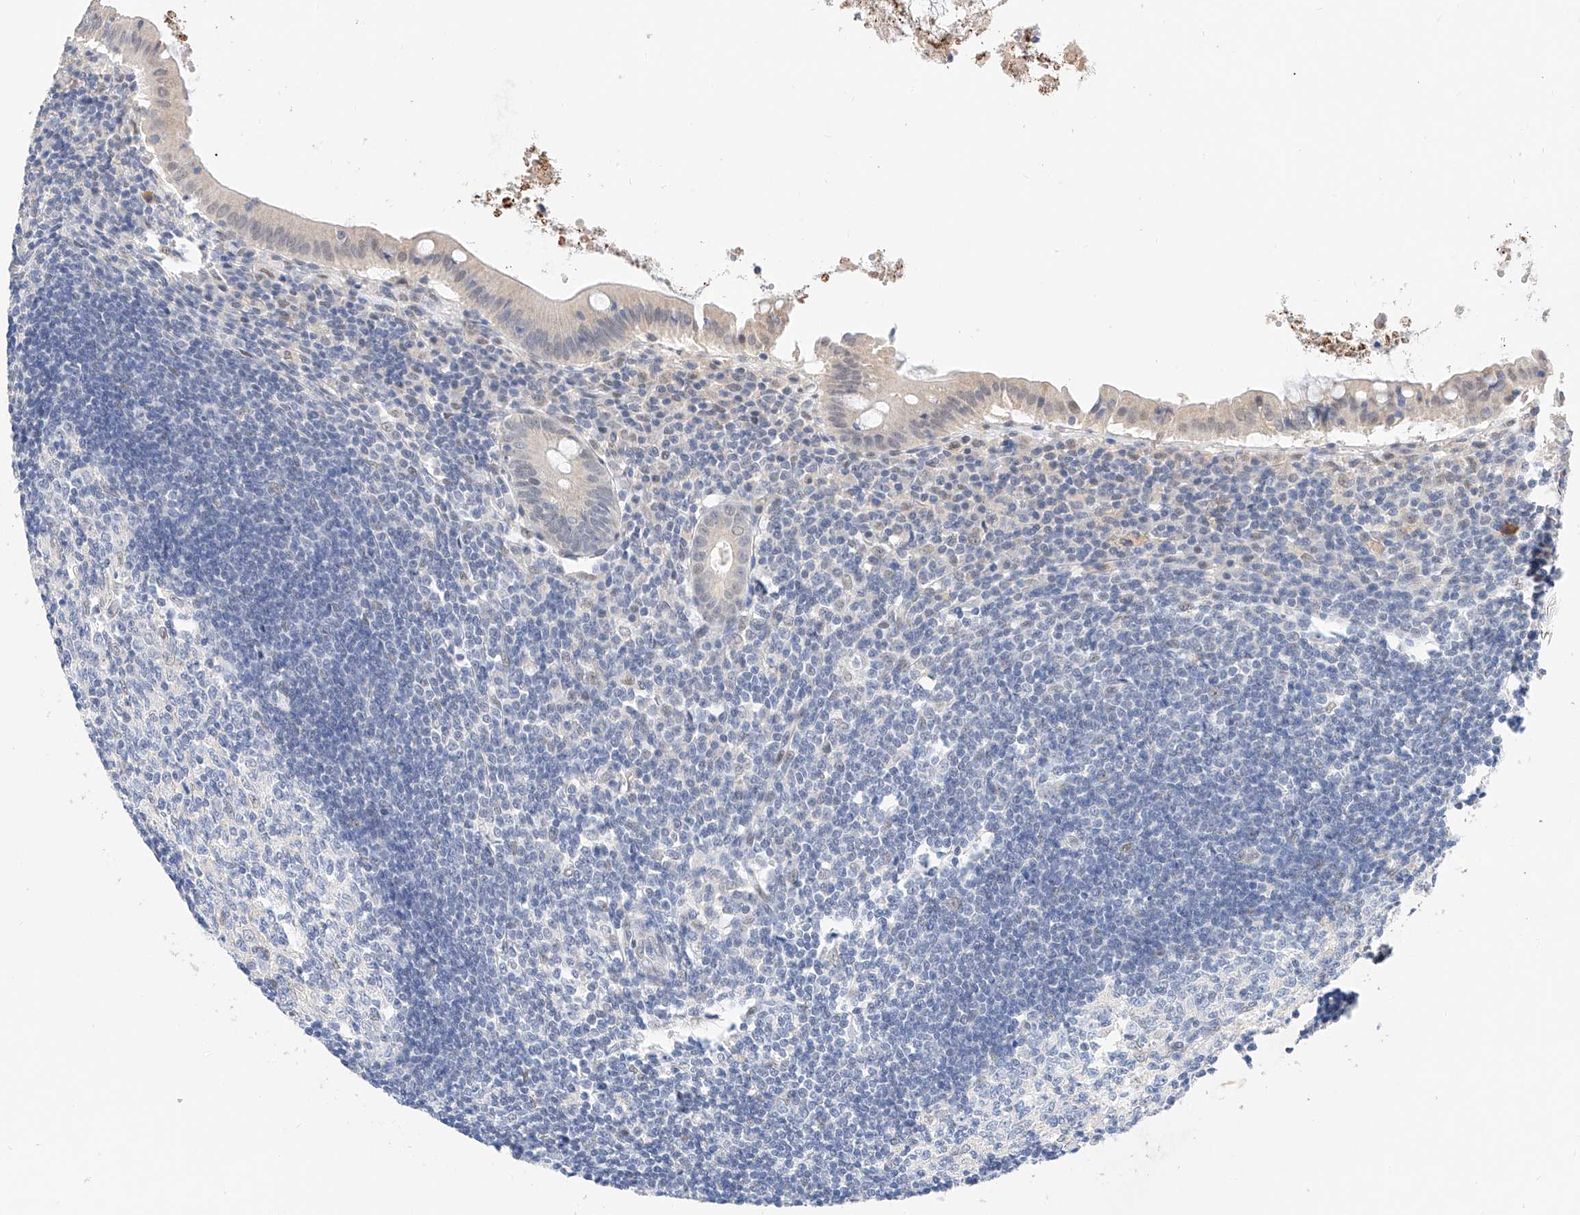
{"staining": {"intensity": "negative", "quantity": "none", "location": "none"}, "tissue": "appendix", "cell_type": "Glandular cells", "image_type": "normal", "snomed": [{"axis": "morphology", "description": "Normal tissue, NOS"}, {"axis": "topography", "description": "Appendix"}], "caption": "The micrograph reveals no staining of glandular cells in unremarkable appendix. Brightfield microscopy of immunohistochemistry stained with DAB (brown) and hematoxylin (blue), captured at high magnification.", "gene": "KCNJ1", "patient": {"sex": "female", "age": 54}}